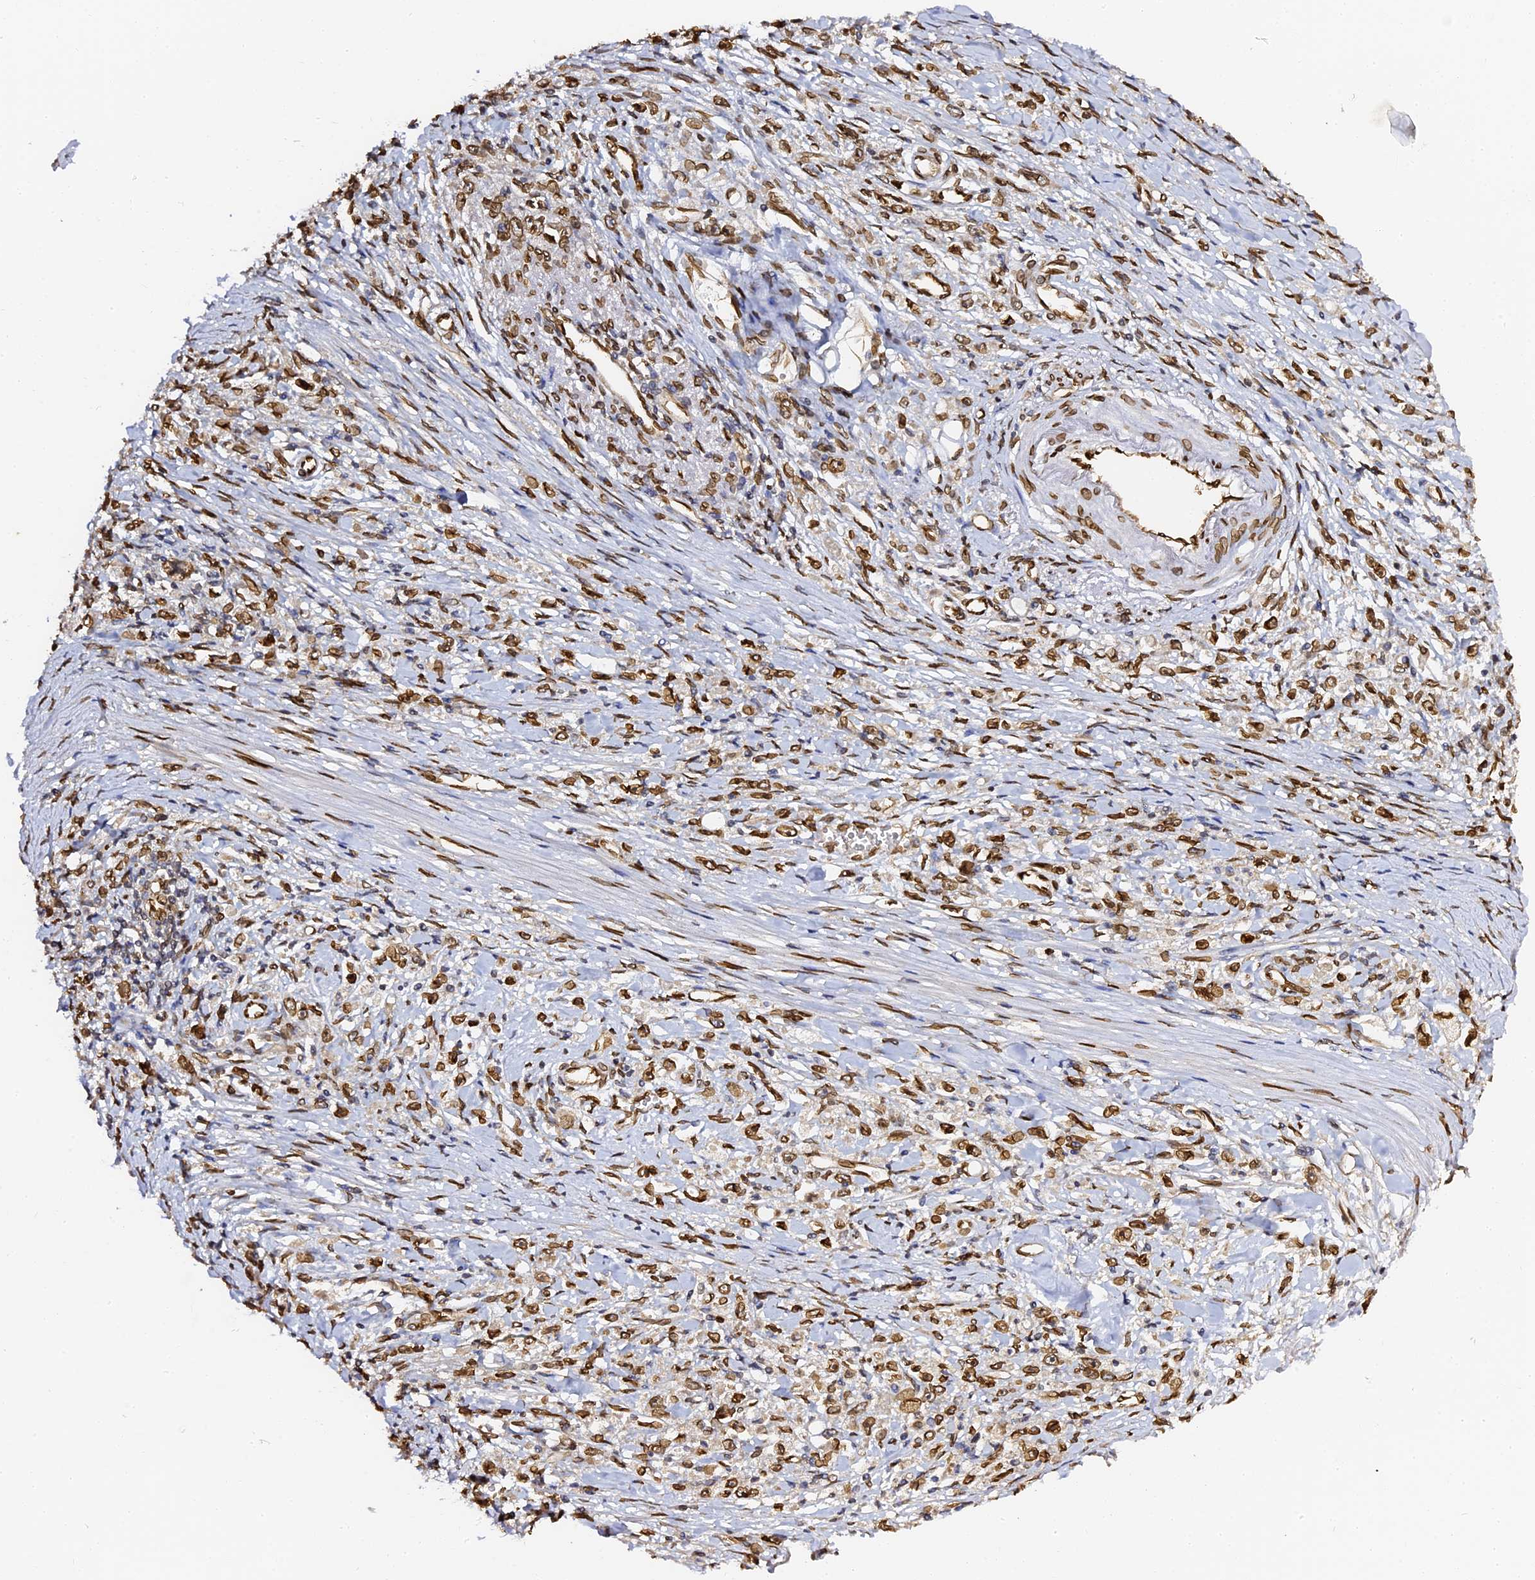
{"staining": {"intensity": "moderate", "quantity": ">75%", "location": "cytoplasmic/membranous,nuclear"}, "tissue": "stomach cancer", "cell_type": "Tumor cells", "image_type": "cancer", "snomed": [{"axis": "morphology", "description": "Adenocarcinoma, NOS"}, {"axis": "topography", "description": "Stomach"}], "caption": "Immunohistochemistry of stomach cancer (adenocarcinoma) displays medium levels of moderate cytoplasmic/membranous and nuclear expression in approximately >75% of tumor cells. (DAB IHC with brightfield microscopy, high magnification).", "gene": "ANAPC5", "patient": {"sex": "female", "age": 59}}